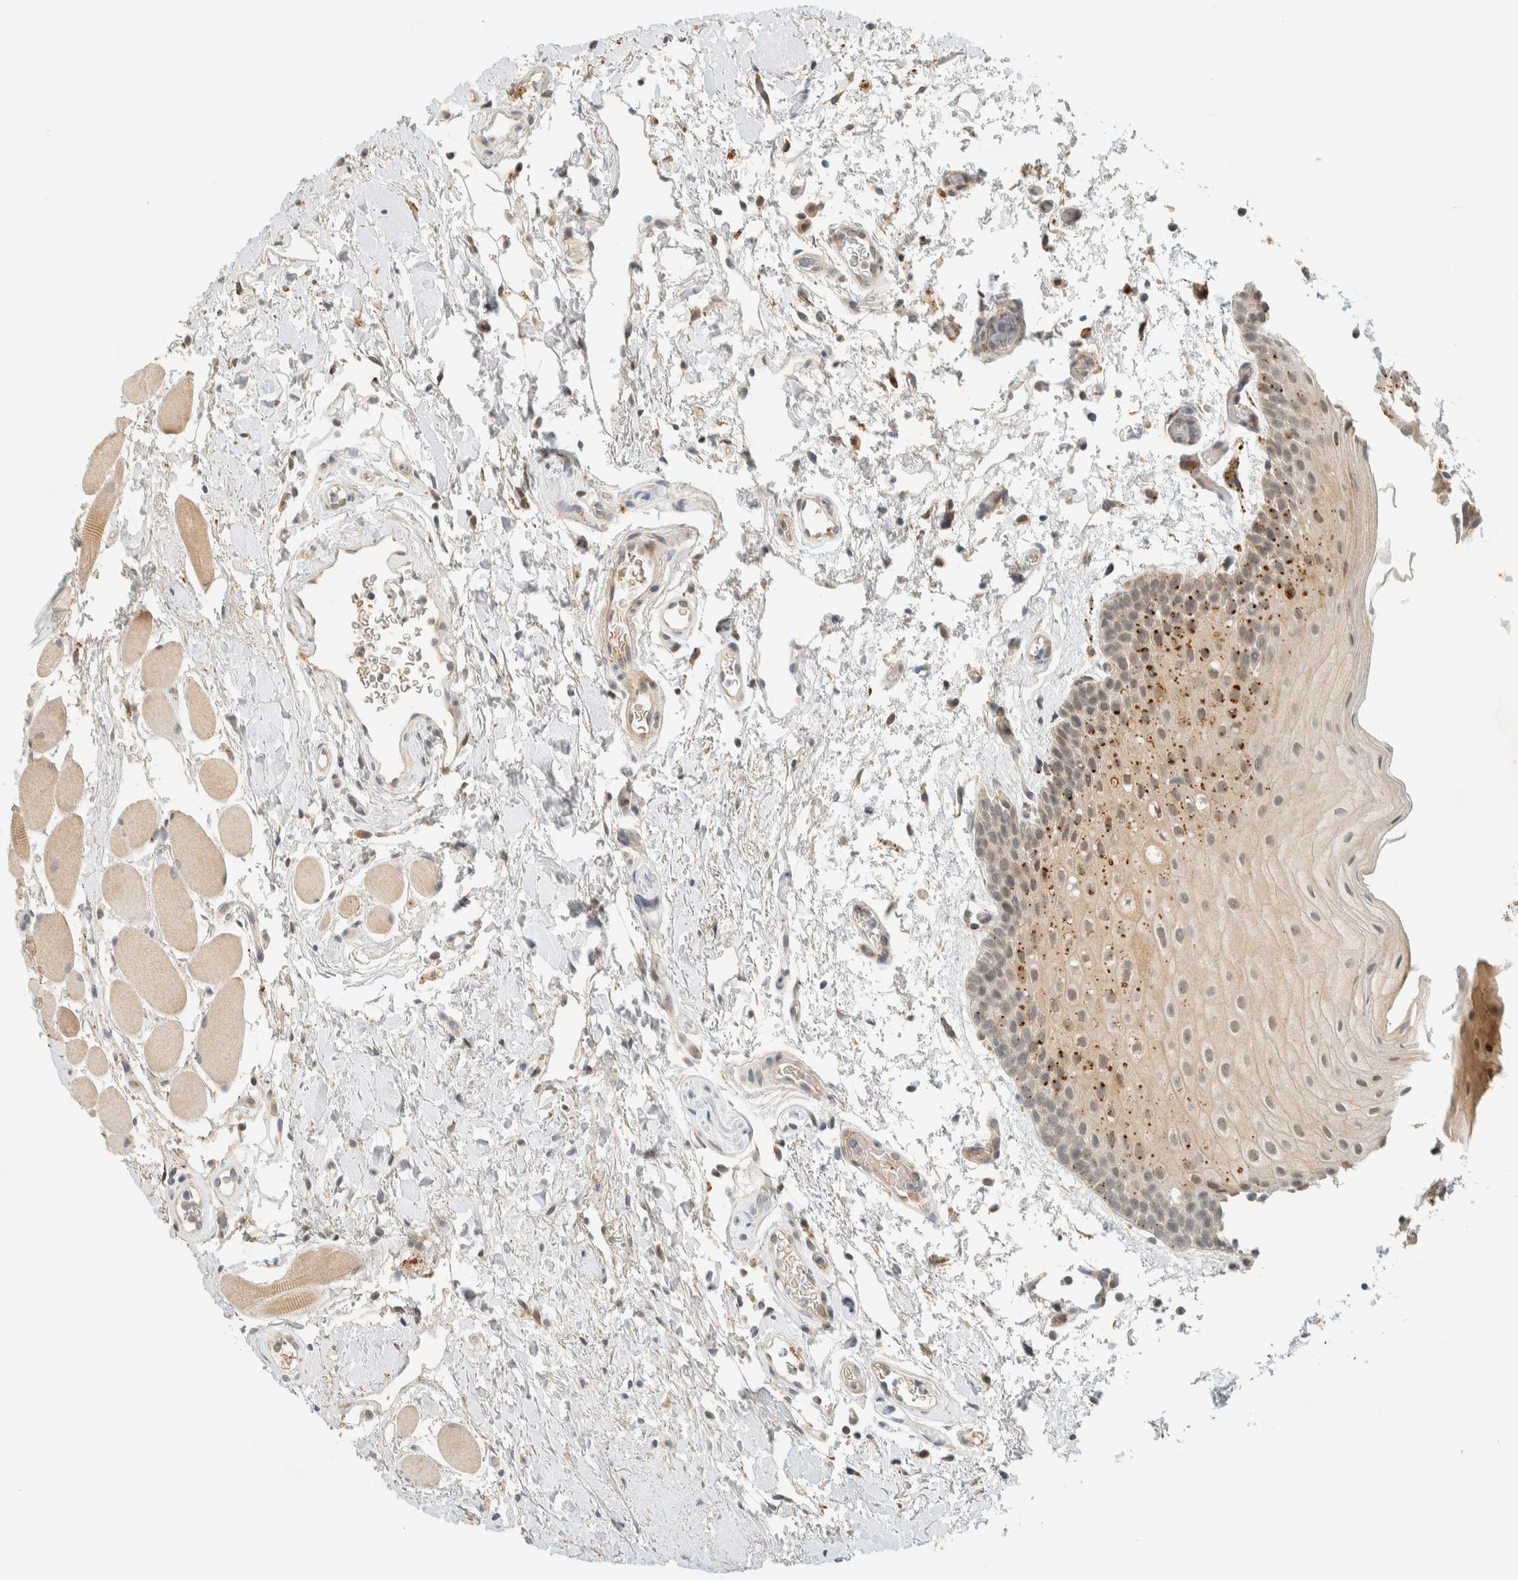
{"staining": {"intensity": "moderate", "quantity": "<25%", "location": "cytoplasmic/membranous,nuclear"}, "tissue": "oral mucosa", "cell_type": "Squamous epithelial cells", "image_type": "normal", "snomed": [{"axis": "morphology", "description": "Normal tissue, NOS"}, {"axis": "topography", "description": "Oral tissue"}], "caption": "Squamous epithelial cells exhibit low levels of moderate cytoplasmic/membranous,nuclear staining in about <25% of cells in unremarkable human oral mucosa. The protein of interest is shown in brown color, while the nuclei are stained blue.", "gene": "ITPRID1", "patient": {"sex": "male", "age": 62}}